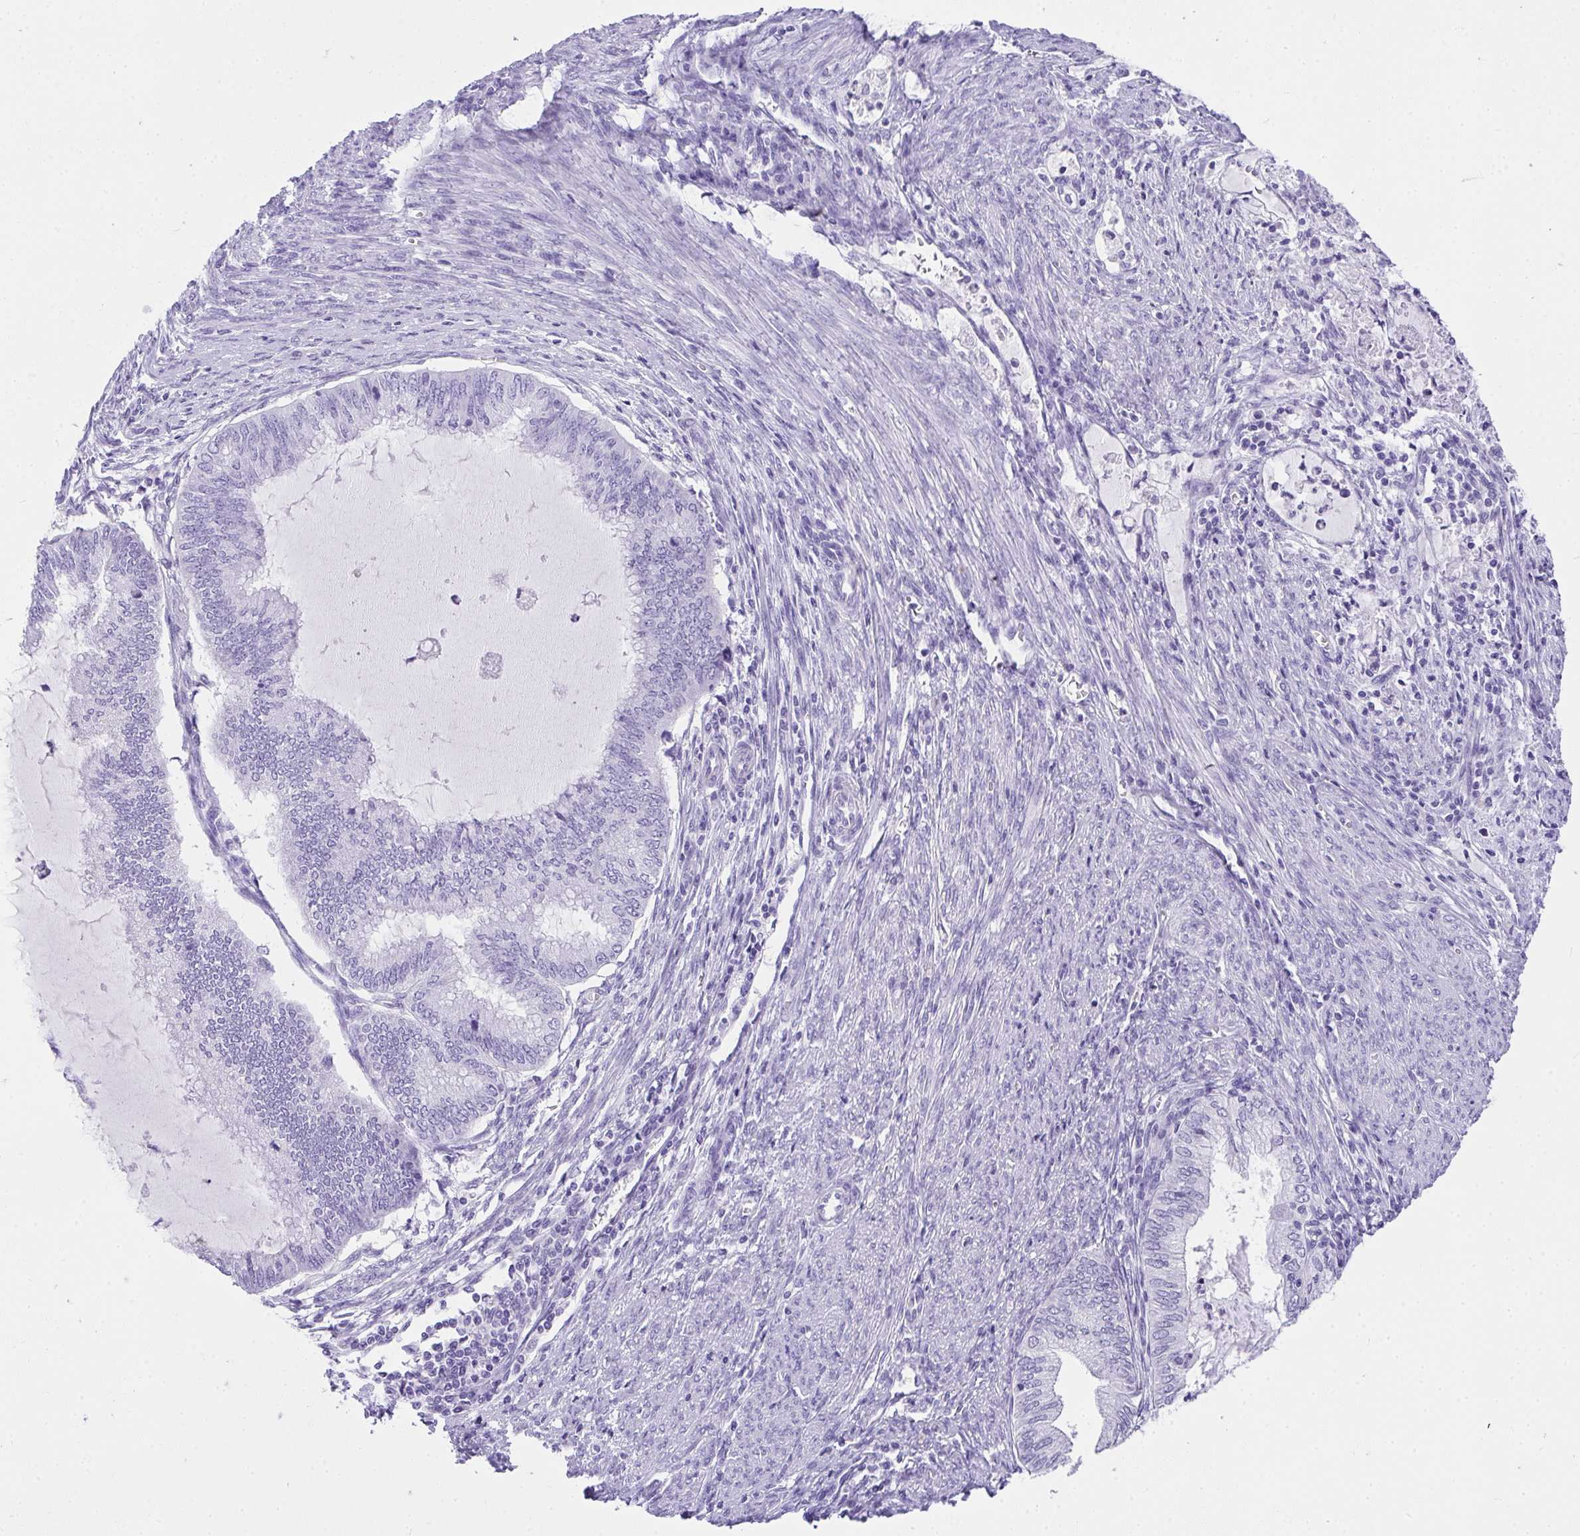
{"staining": {"intensity": "negative", "quantity": "none", "location": "none"}, "tissue": "endometrial cancer", "cell_type": "Tumor cells", "image_type": "cancer", "snomed": [{"axis": "morphology", "description": "Adenocarcinoma, NOS"}, {"axis": "topography", "description": "Endometrium"}], "caption": "Image shows no protein expression in tumor cells of endometrial cancer (adenocarcinoma) tissue. (DAB (3,3'-diaminobenzidine) IHC visualized using brightfield microscopy, high magnification).", "gene": "AVIL", "patient": {"sex": "female", "age": 79}}